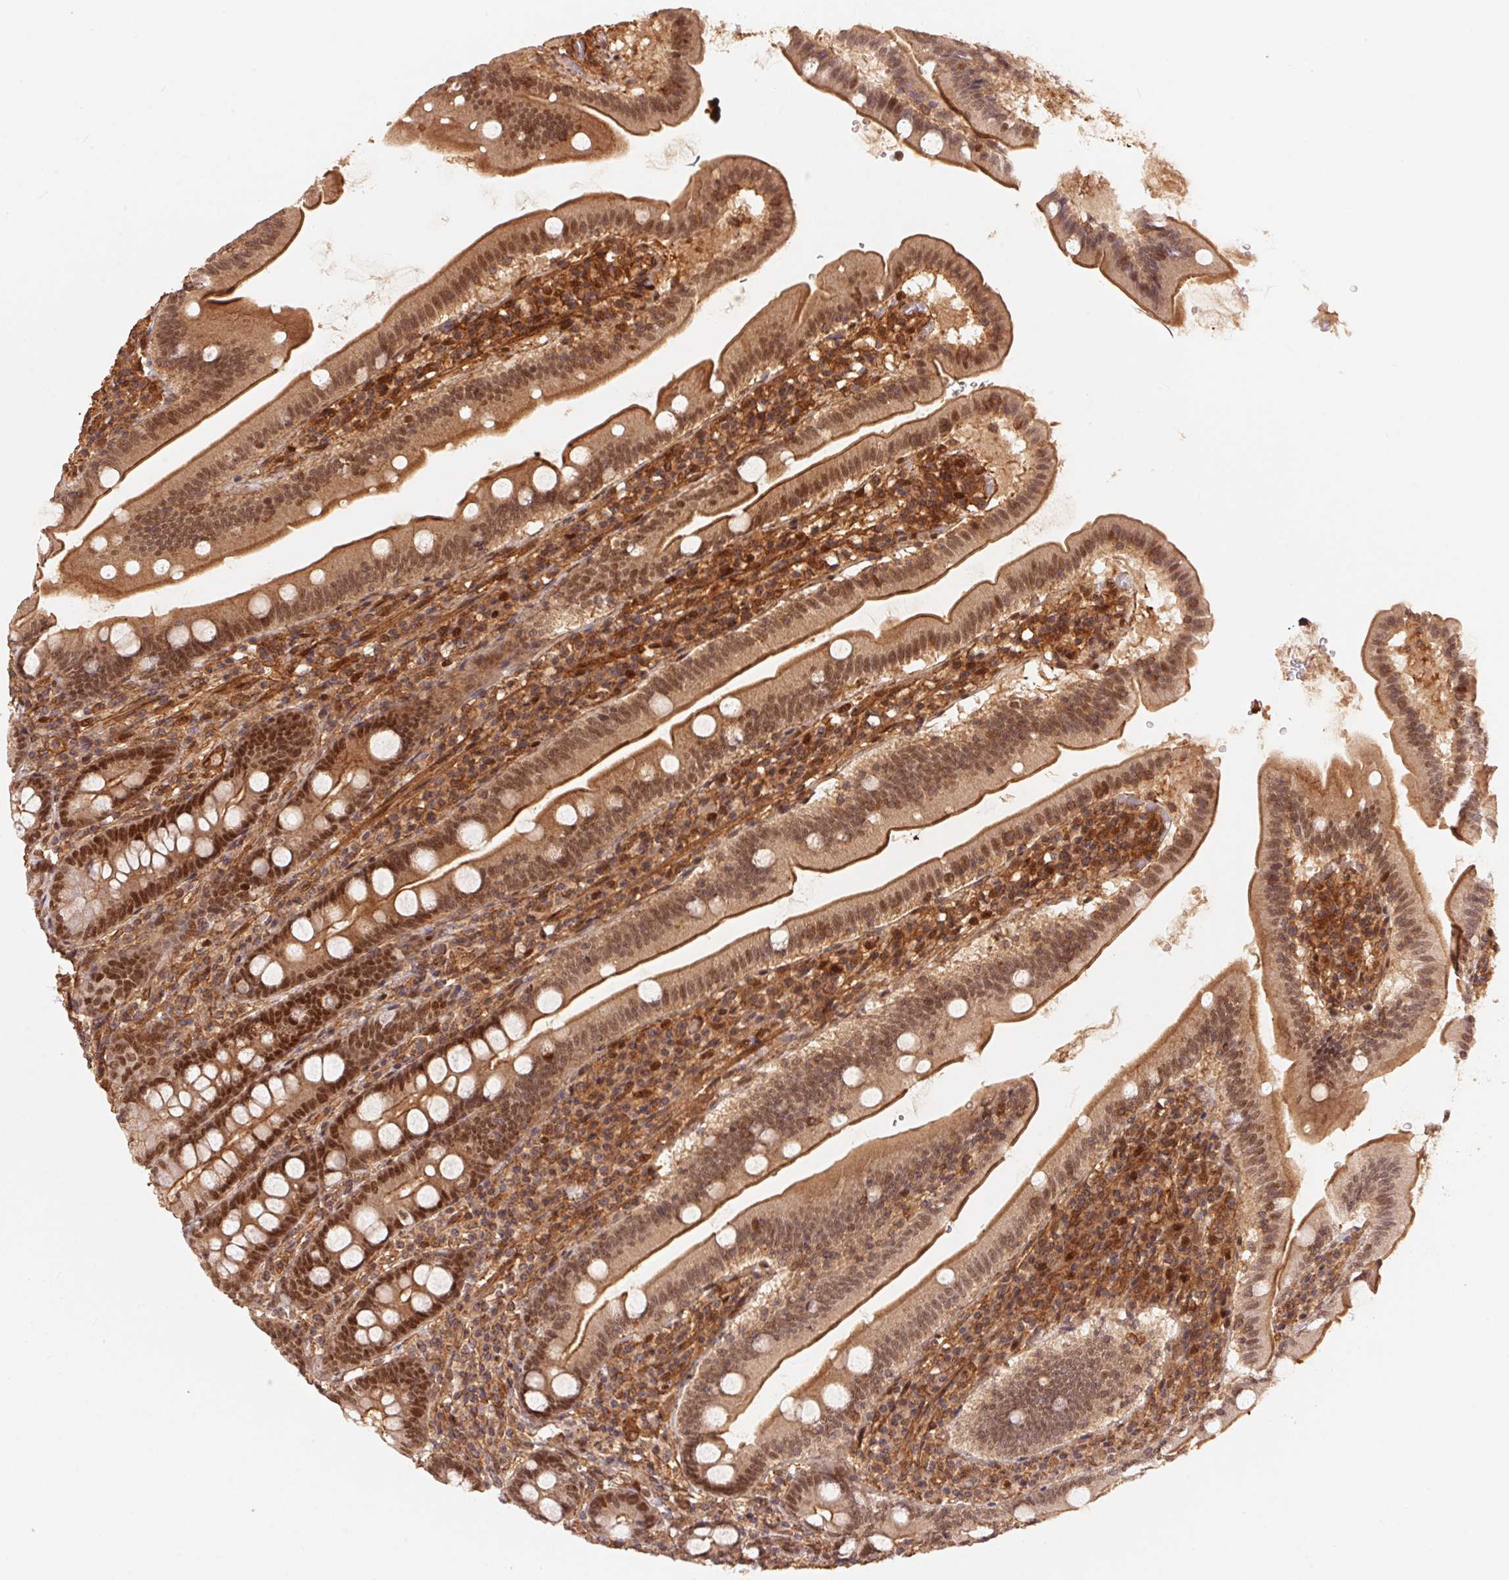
{"staining": {"intensity": "moderate", "quantity": ">75%", "location": "cytoplasmic/membranous,nuclear"}, "tissue": "duodenum", "cell_type": "Glandular cells", "image_type": "normal", "snomed": [{"axis": "morphology", "description": "Normal tissue, NOS"}, {"axis": "topography", "description": "Duodenum"}], "caption": "Approximately >75% of glandular cells in benign duodenum demonstrate moderate cytoplasmic/membranous,nuclear protein expression as visualized by brown immunohistochemical staining.", "gene": "TNIP2", "patient": {"sex": "female", "age": 67}}